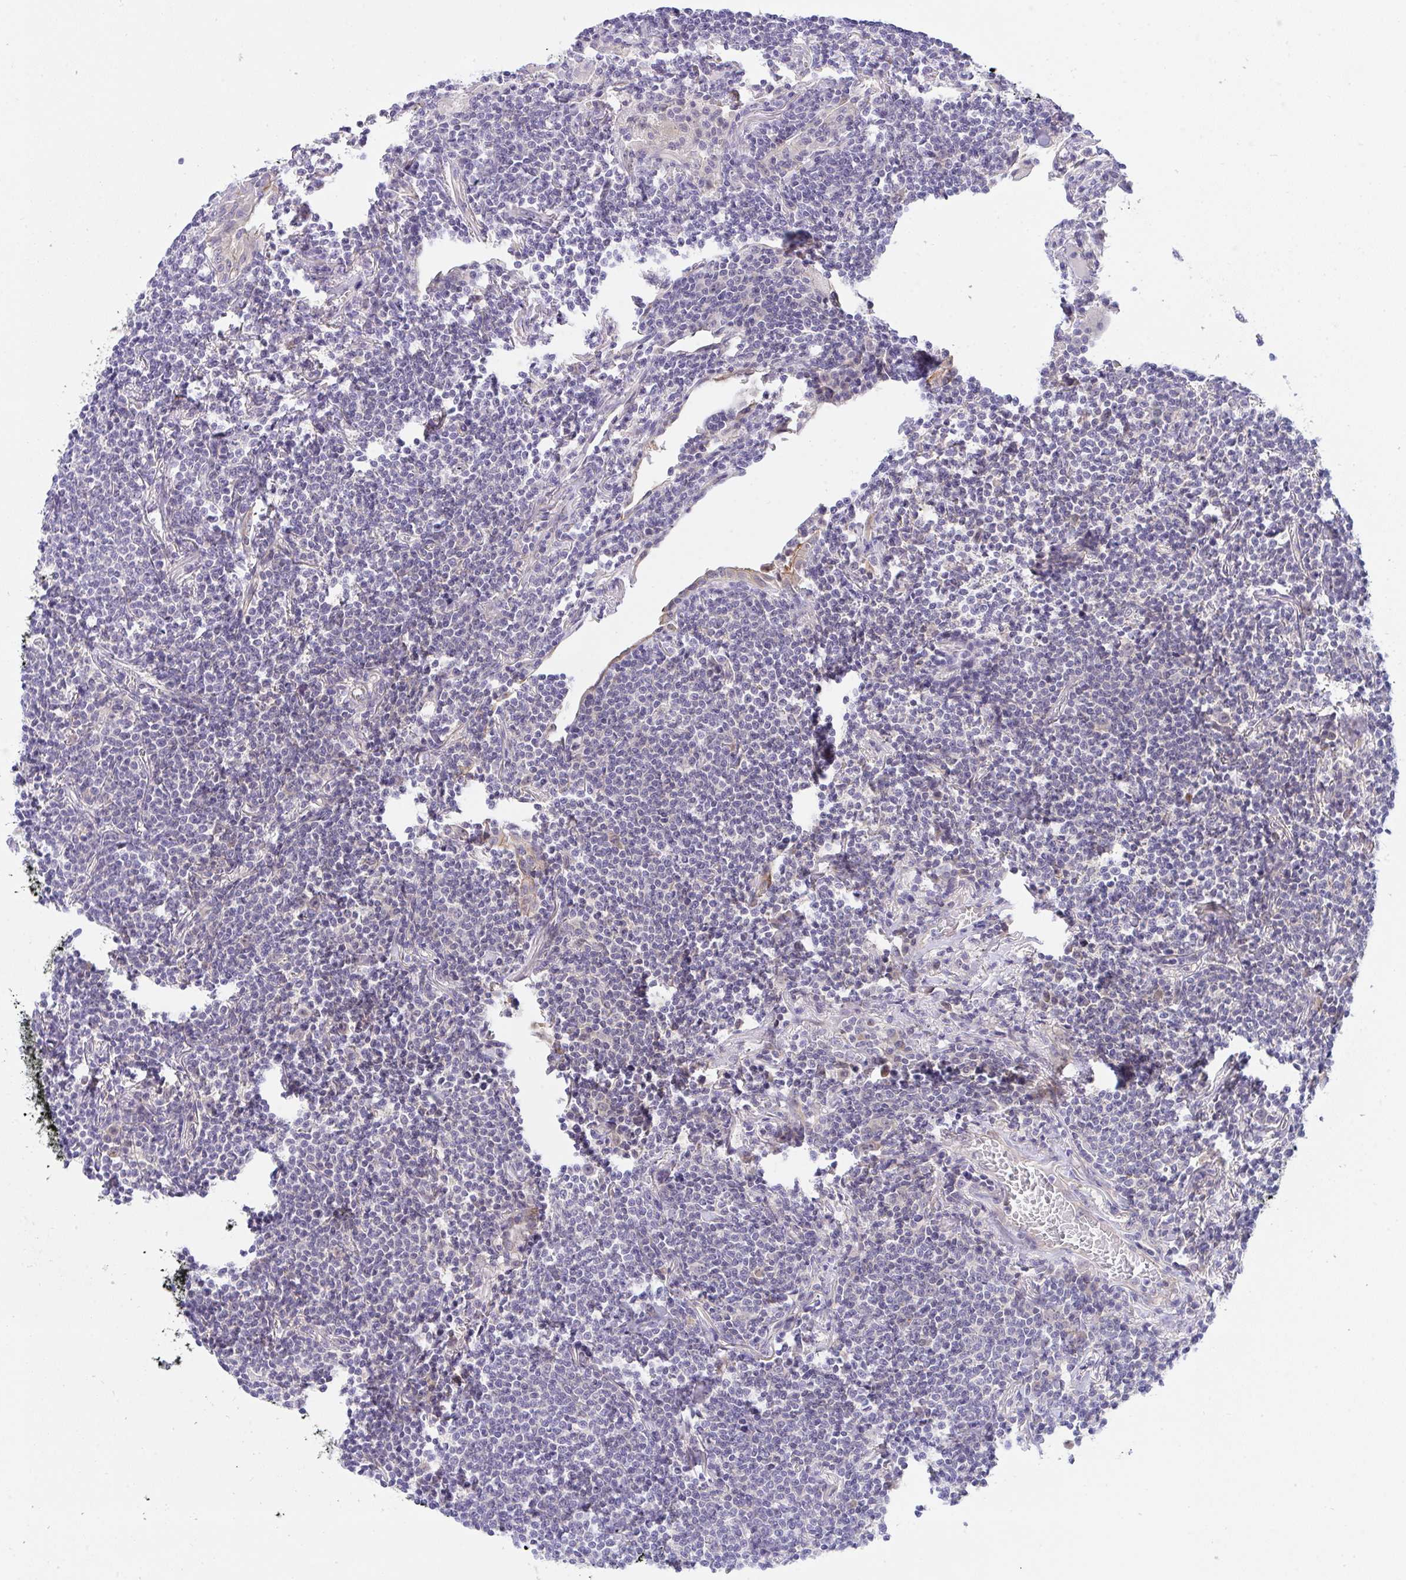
{"staining": {"intensity": "negative", "quantity": "none", "location": "none"}, "tissue": "lymphoma", "cell_type": "Tumor cells", "image_type": "cancer", "snomed": [{"axis": "morphology", "description": "Malignant lymphoma, non-Hodgkin's type, Low grade"}, {"axis": "topography", "description": "Lung"}], "caption": "Low-grade malignant lymphoma, non-Hodgkin's type was stained to show a protein in brown. There is no significant positivity in tumor cells.", "gene": "HOXD12", "patient": {"sex": "female", "age": 71}}